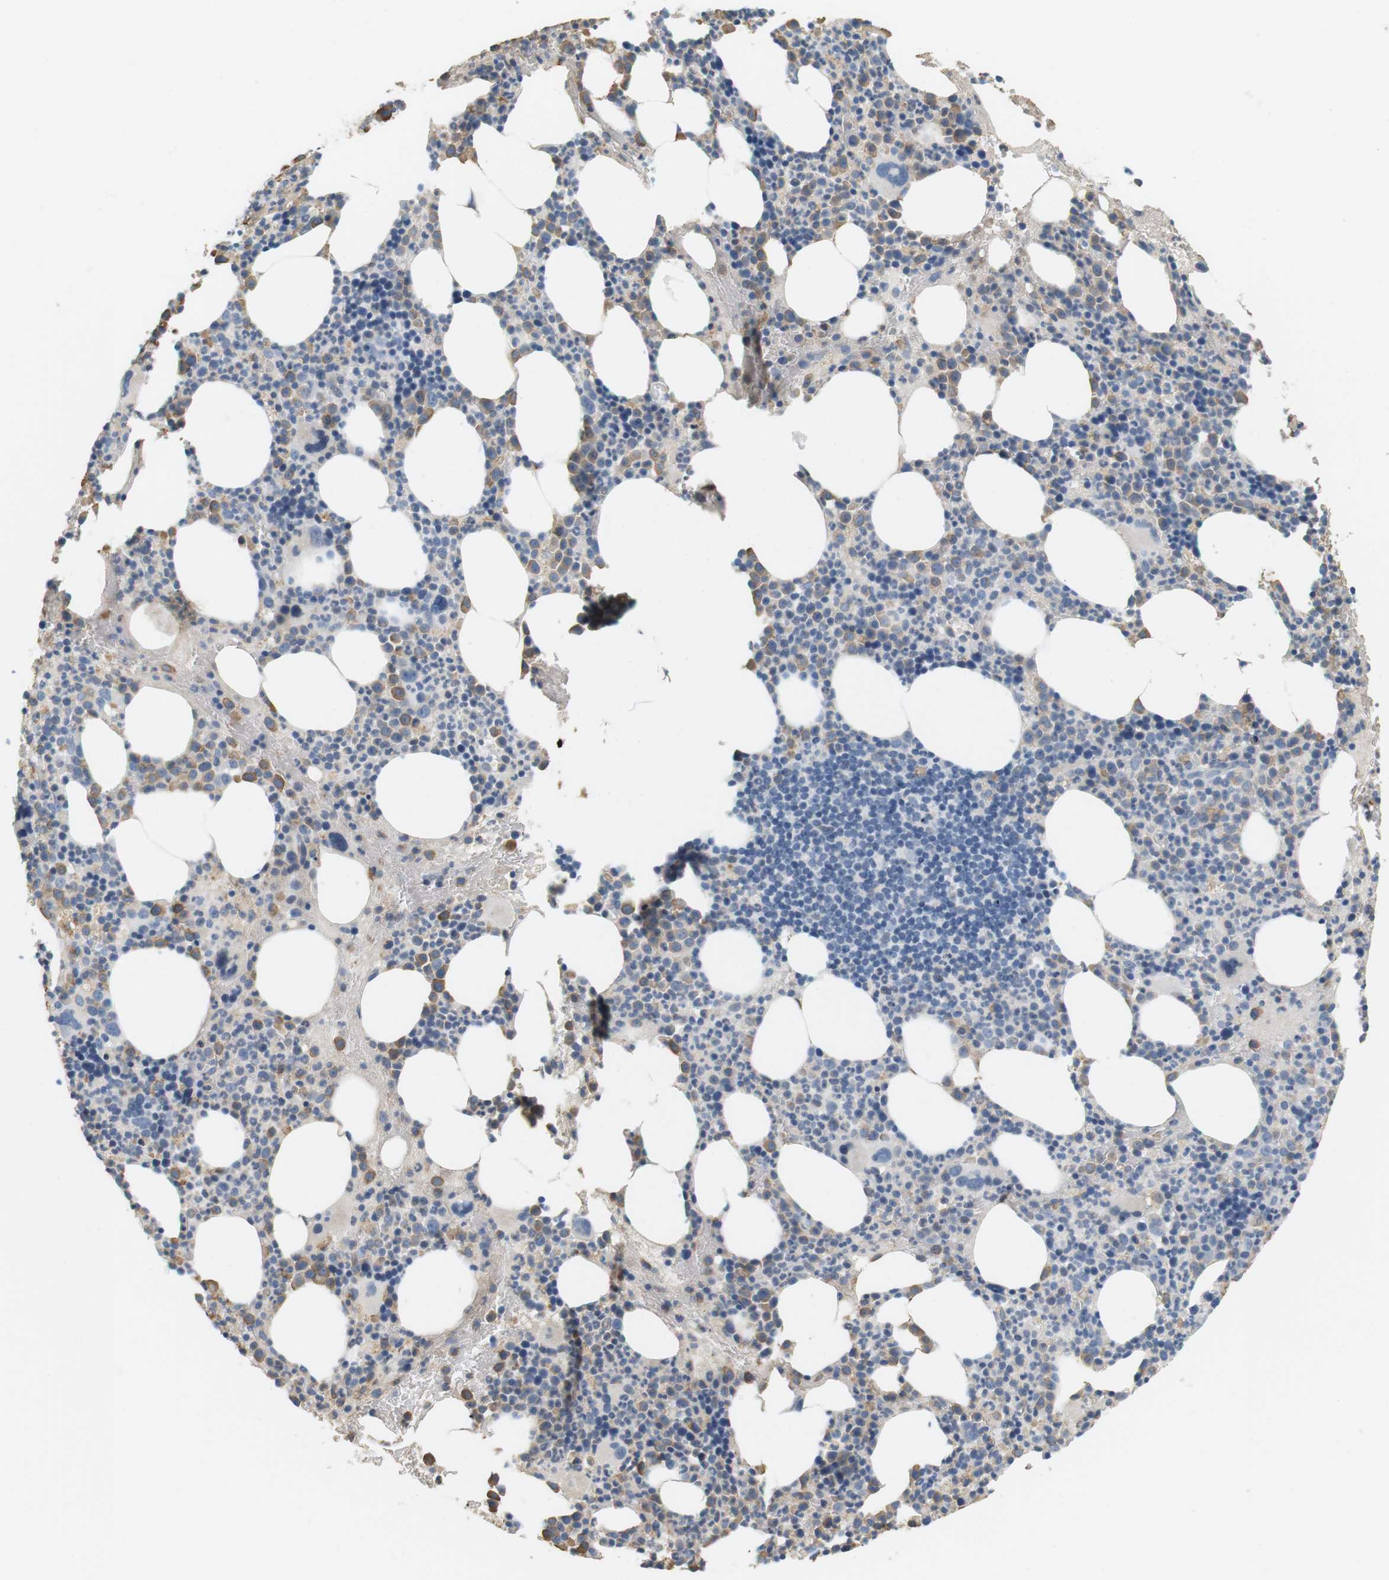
{"staining": {"intensity": "moderate", "quantity": "<25%", "location": "cytoplasmic/membranous"}, "tissue": "bone marrow", "cell_type": "Hematopoietic cells", "image_type": "normal", "snomed": [{"axis": "morphology", "description": "Normal tissue, NOS"}, {"axis": "morphology", "description": "Inflammation, NOS"}, {"axis": "topography", "description": "Bone marrow"}], "caption": "Protein staining by IHC displays moderate cytoplasmic/membranous staining in about <25% of hematopoietic cells in benign bone marrow. (brown staining indicates protein expression, while blue staining denotes nuclei).", "gene": "CD300E", "patient": {"sex": "male", "age": 73}}